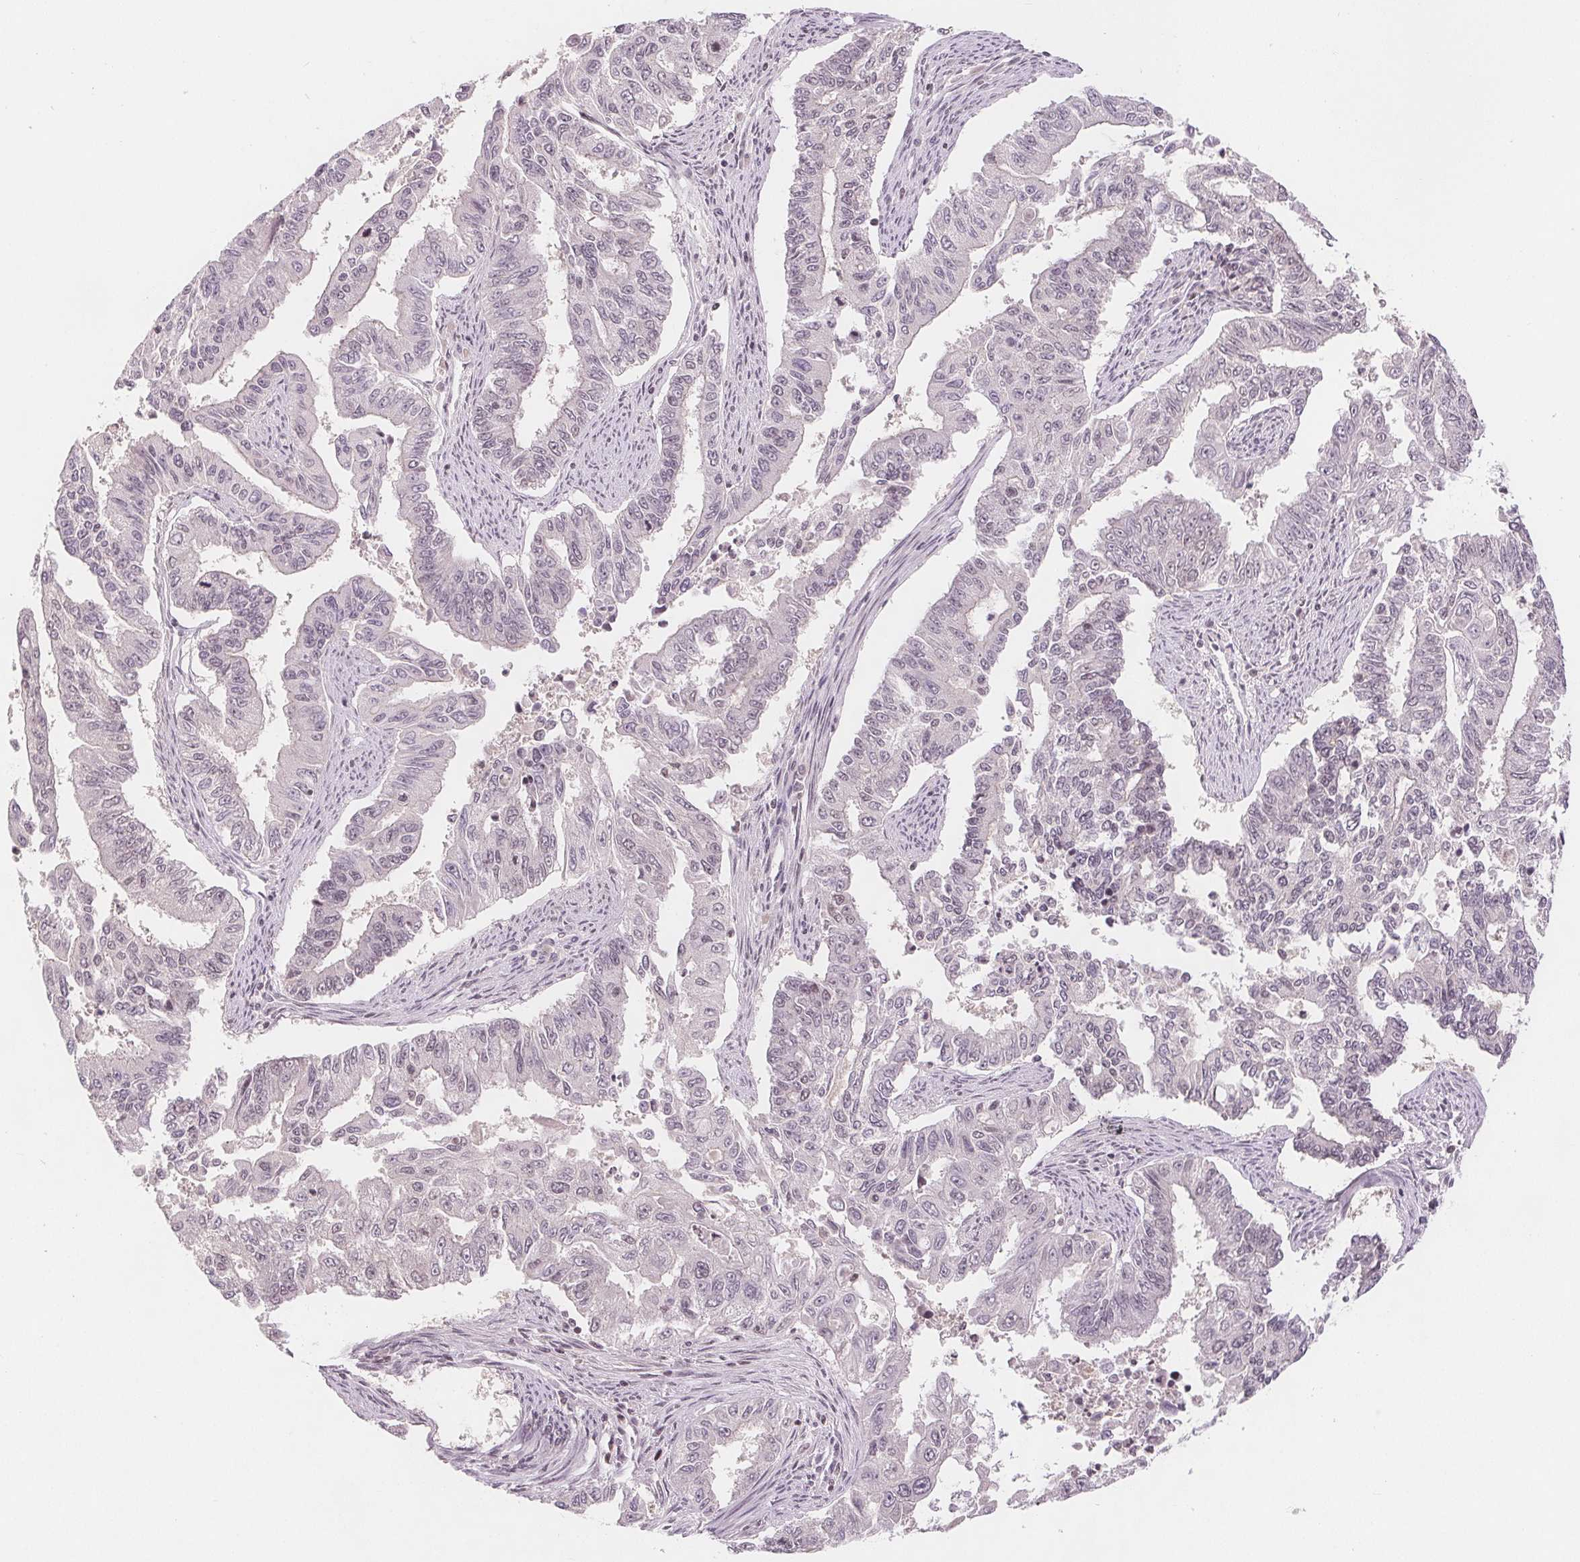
{"staining": {"intensity": "negative", "quantity": "none", "location": "none"}, "tissue": "endometrial cancer", "cell_type": "Tumor cells", "image_type": "cancer", "snomed": [{"axis": "morphology", "description": "Adenocarcinoma, NOS"}, {"axis": "topography", "description": "Uterus"}], "caption": "Tumor cells are negative for brown protein staining in endometrial cancer (adenocarcinoma).", "gene": "DEK", "patient": {"sex": "female", "age": 59}}